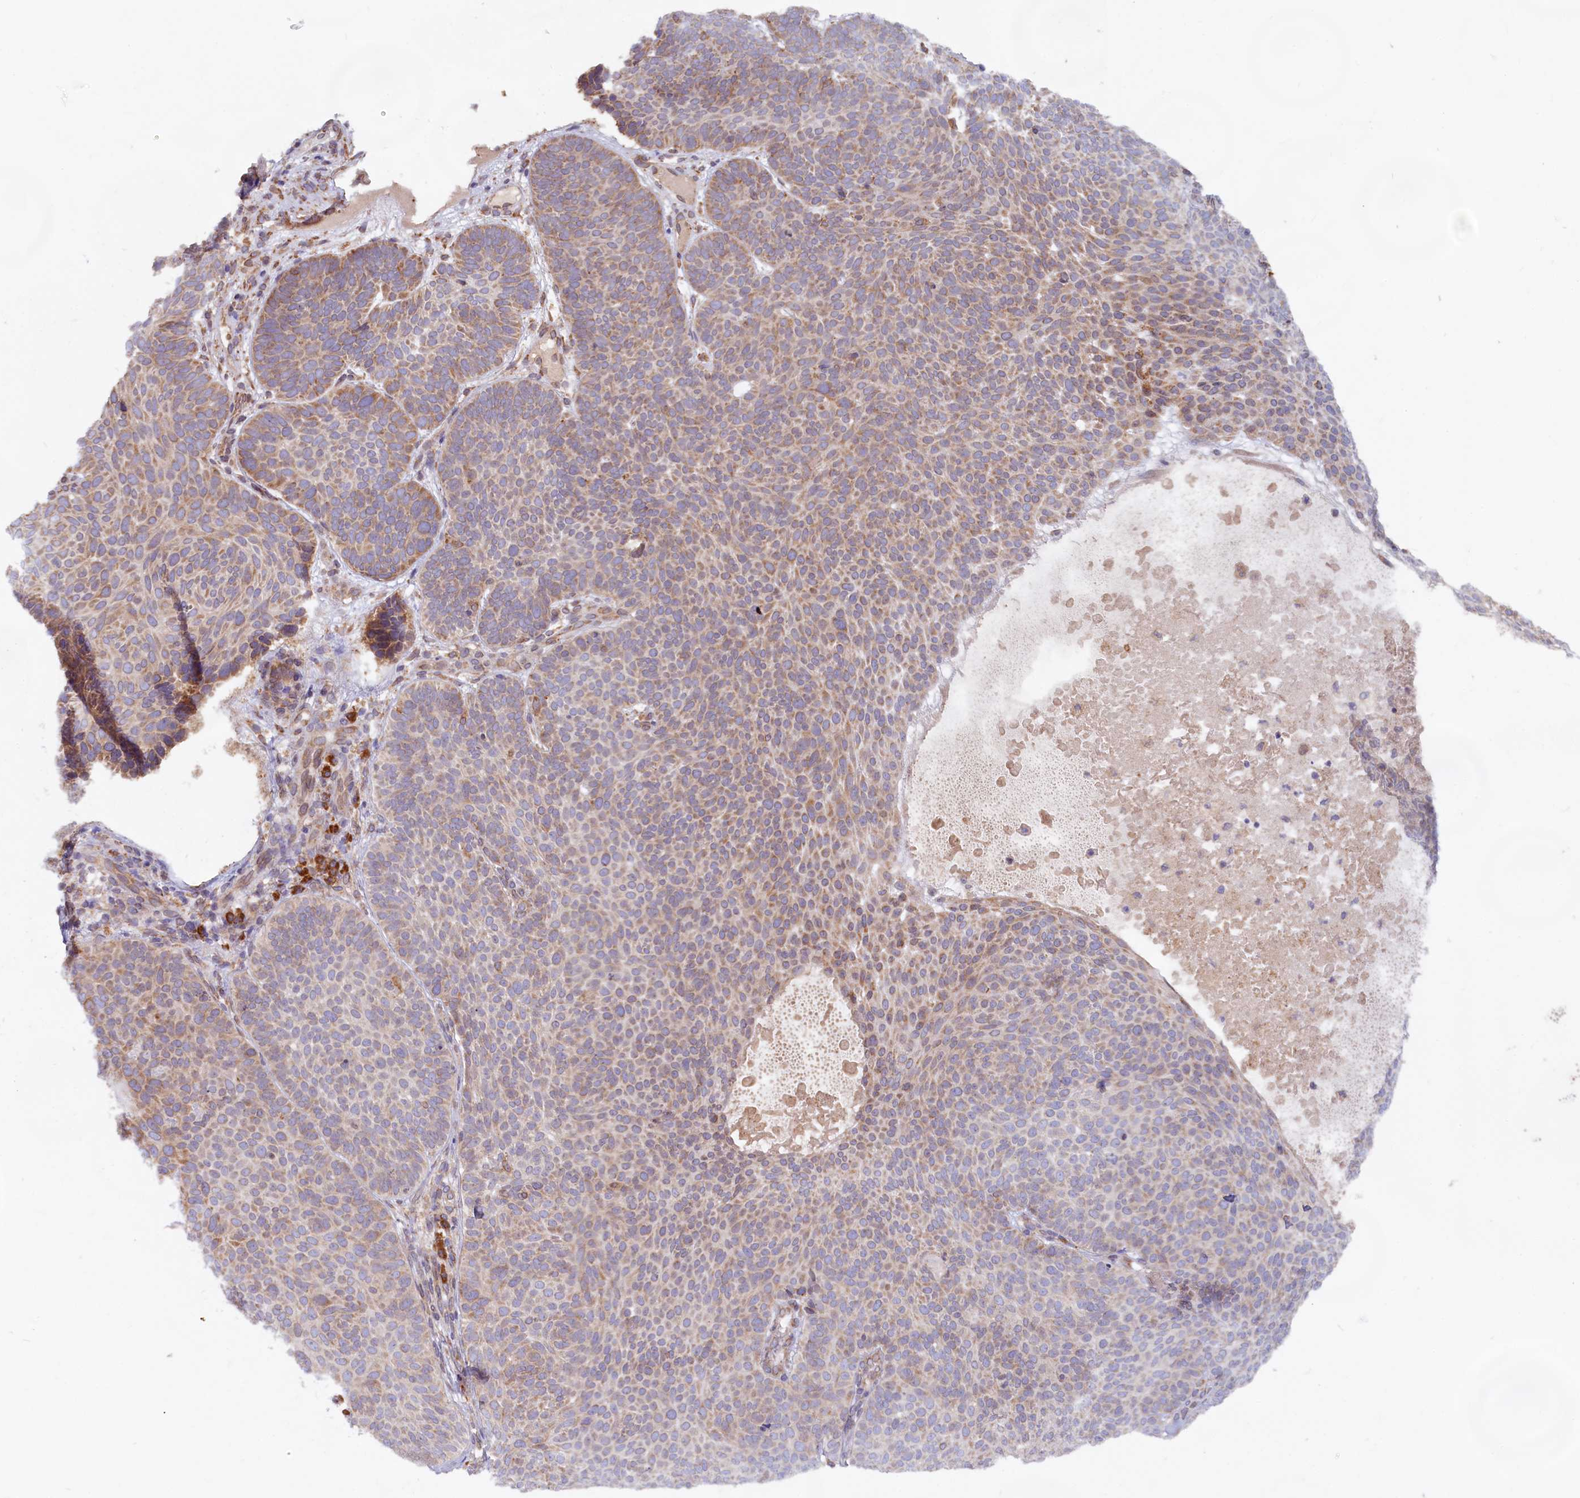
{"staining": {"intensity": "moderate", "quantity": "25%-75%", "location": "cytoplasmic/membranous"}, "tissue": "skin cancer", "cell_type": "Tumor cells", "image_type": "cancer", "snomed": [{"axis": "morphology", "description": "Basal cell carcinoma"}, {"axis": "topography", "description": "Skin"}], "caption": "About 25%-75% of tumor cells in human skin cancer (basal cell carcinoma) reveal moderate cytoplasmic/membranous protein positivity as visualized by brown immunohistochemical staining.", "gene": "TBC1D19", "patient": {"sex": "male", "age": 85}}